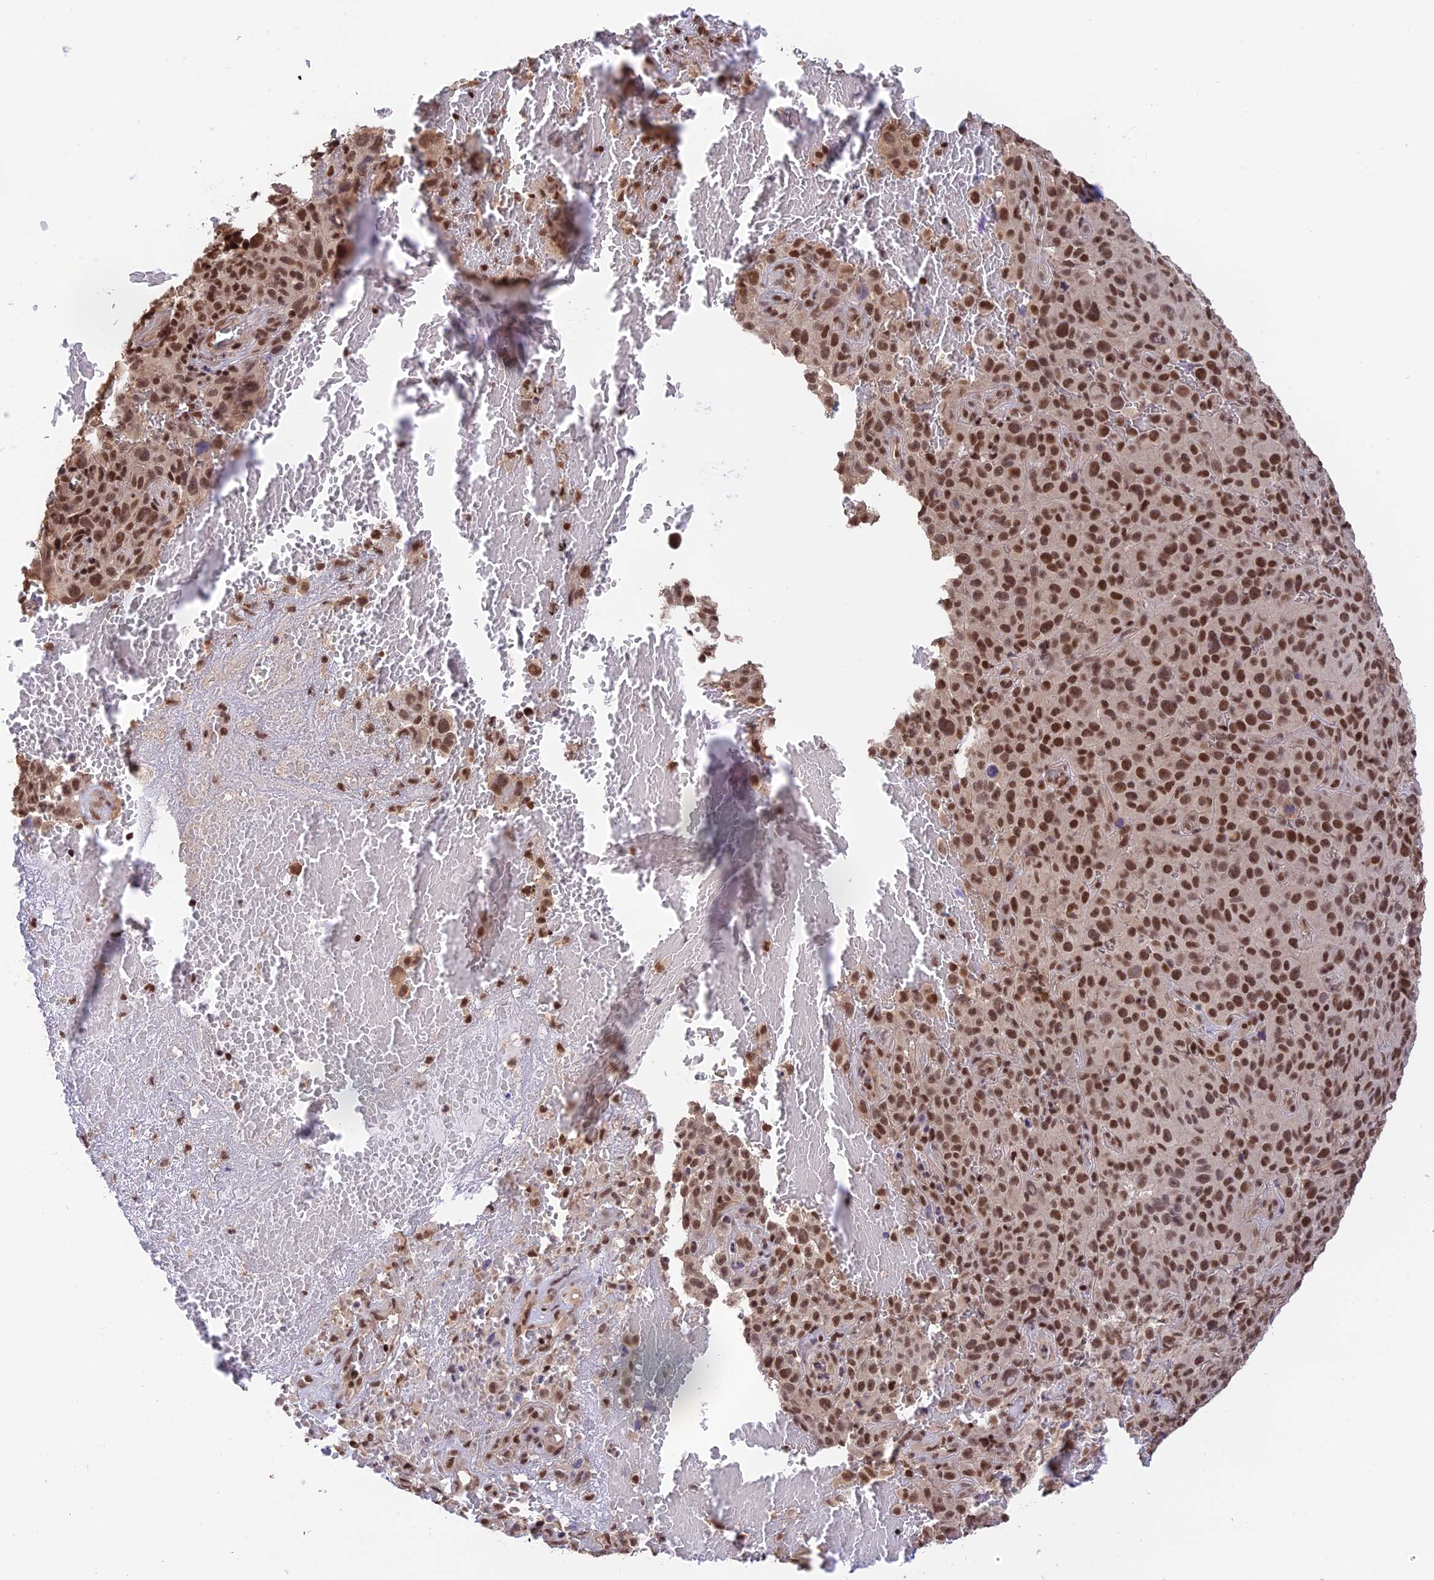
{"staining": {"intensity": "strong", "quantity": ">75%", "location": "nuclear"}, "tissue": "melanoma", "cell_type": "Tumor cells", "image_type": "cancer", "snomed": [{"axis": "morphology", "description": "Malignant melanoma, NOS"}, {"axis": "topography", "description": "Skin"}], "caption": "Immunohistochemical staining of human malignant melanoma reveals high levels of strong nuclear protein positivity in about >75% of tumor cells. The staining was performed using DAB, with brown indicating positive protein expression. Nuclei are stained blue with hematoxylin.", "gene": "THAP11", "patient": {"sex": "female", "age": 82}}